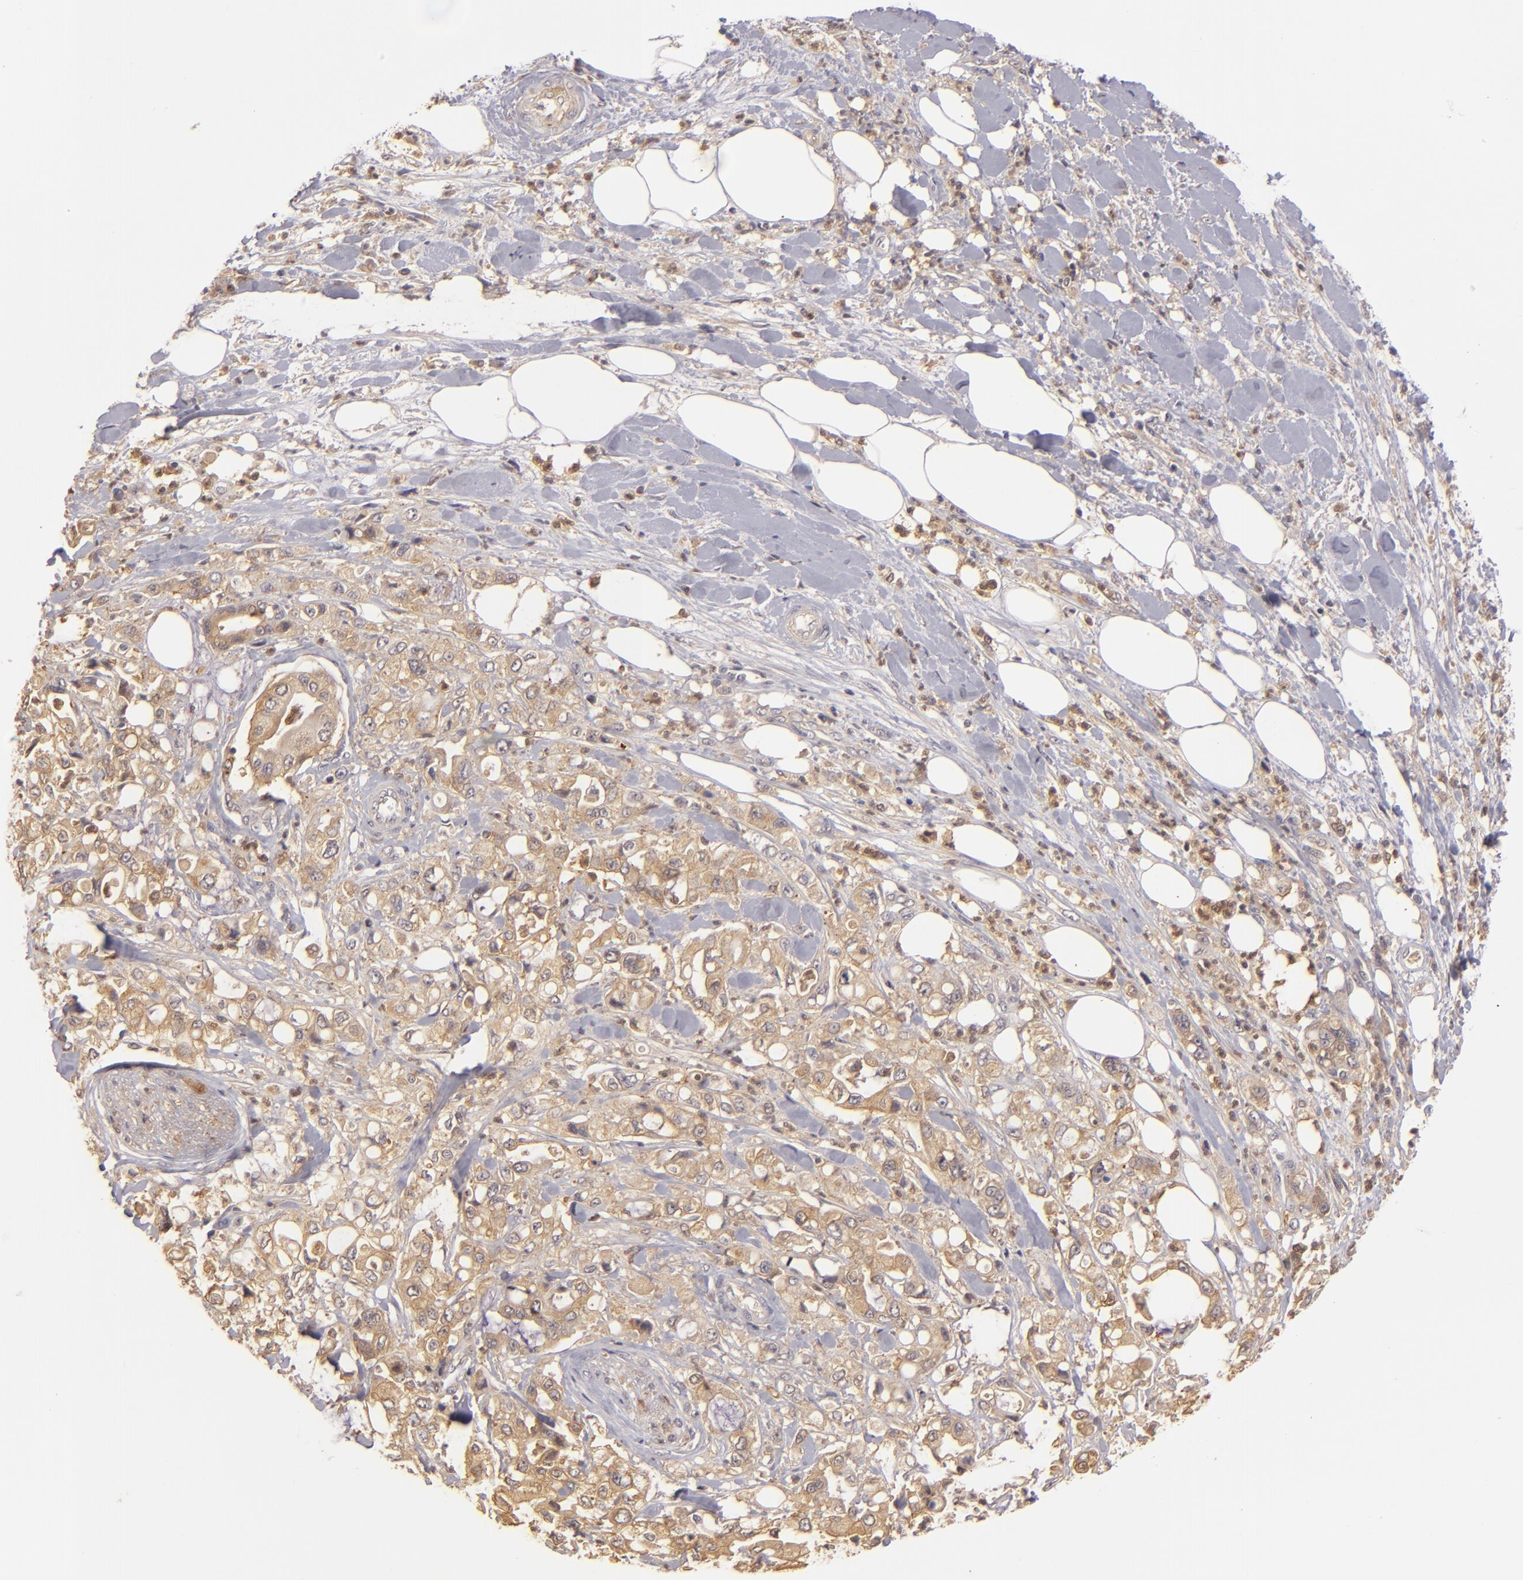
{"staining": {"intensity": "strong", "quantity": ">75%", "location": "cytoplasmic/membranous"}, "tissue": "pancreatic cancer", "cell_type": "Tumor cells", "image_type": "cancer", "snomed": [{"axis": "morphology", "description": "Adenocarcinoma, NOS"}, {"axis": "topography", "description": "Pancreas"}], "caption": "High-magnification brightfield microscopy of pancreatic cancer stained with DAB (brown) and counterstained with hematoxylin (blue). tumor cells exhibit strong cytoplasmic/membranous positivity is identified in approximately>75% of cells. (DAB IHC with brightfield microscopy, high magnification).", "gene": "PRKCD", "patient": {"sex": "male", "age": 70}}